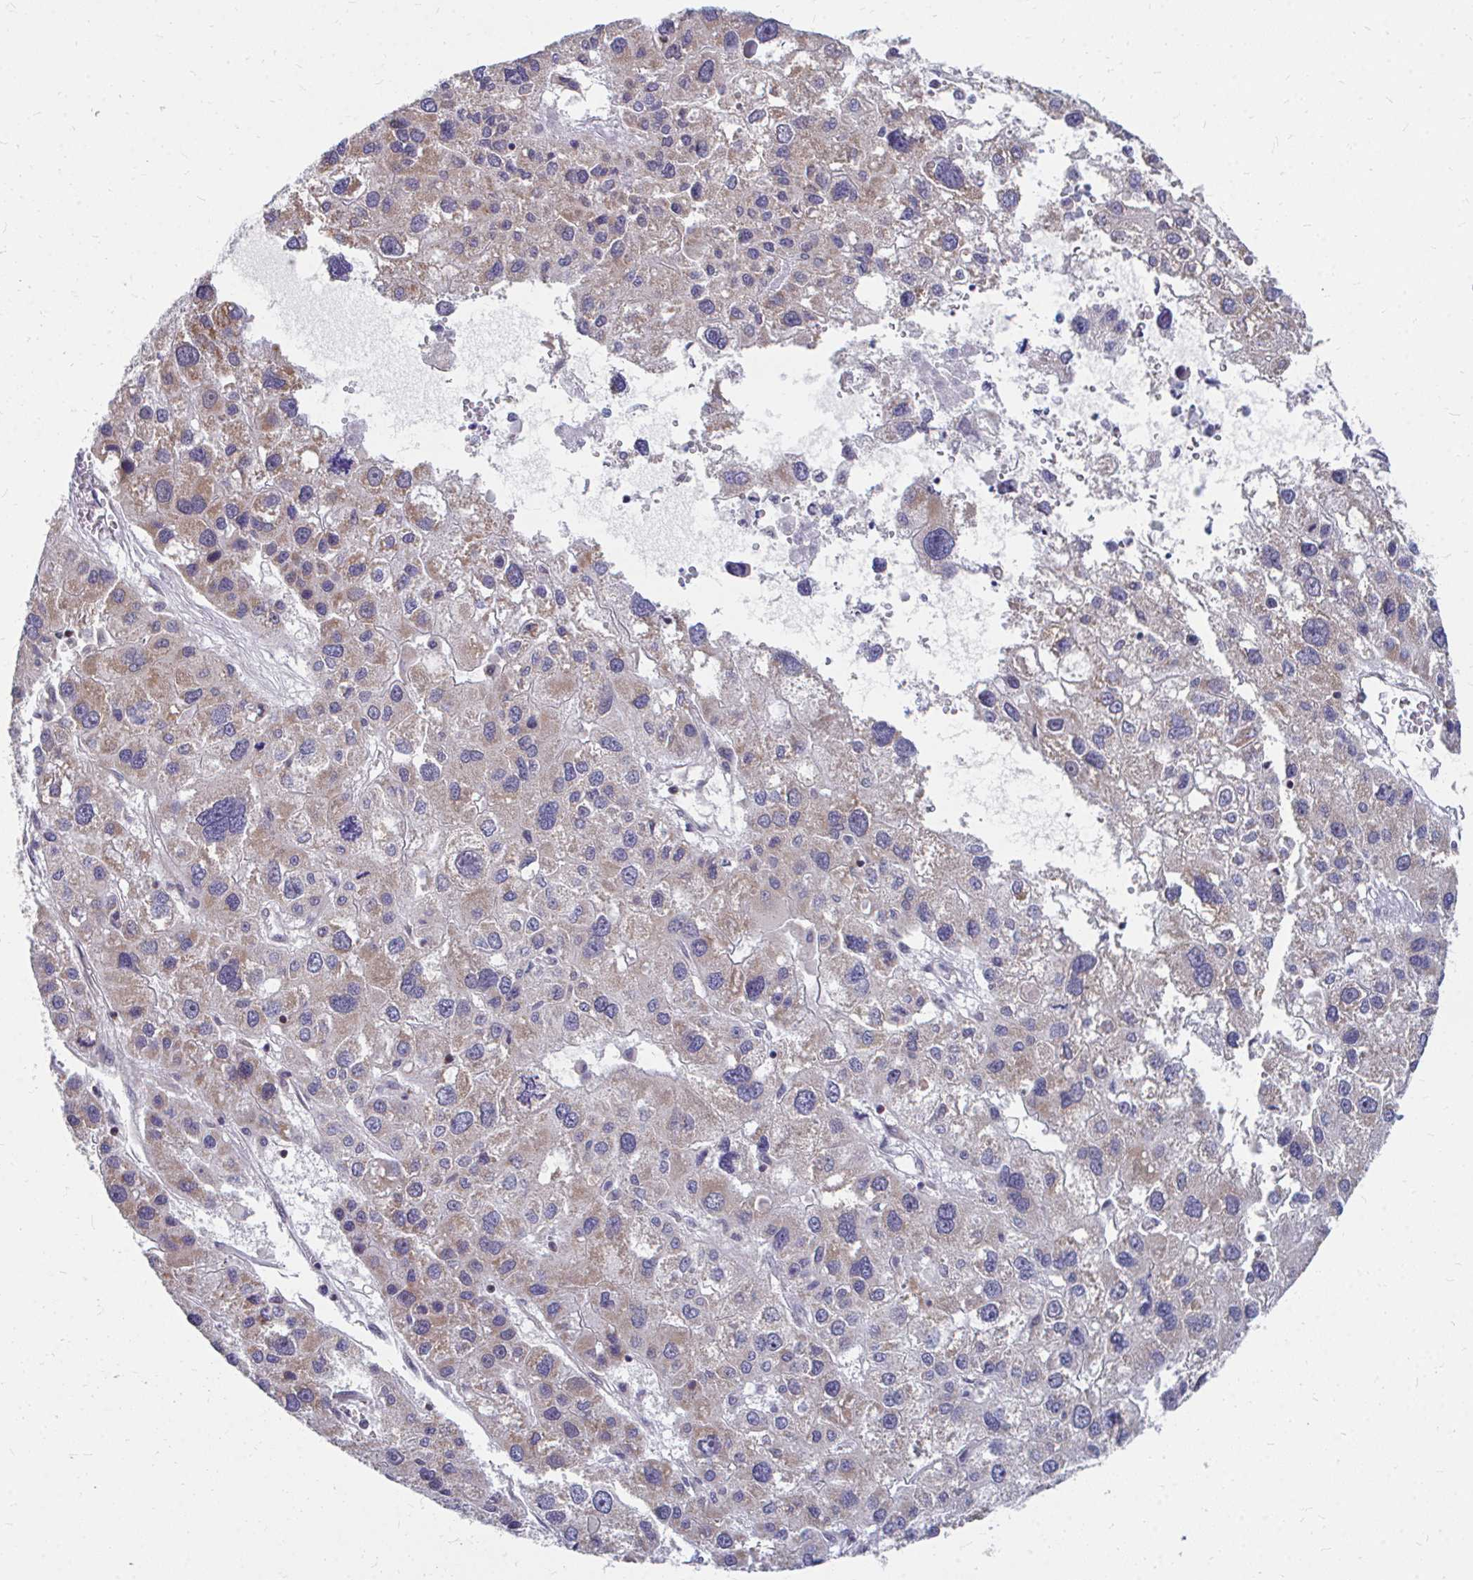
{"staining": {"intensity": "weak", "quantity": "25%-75%", "location": "cytoplasmic/membranous"}, "tissue": "liver cancer", "cell_type": "Tumor cells", "image_type": "cancer", "snomed": [{"axis": "morphology", "description": "Carcinoma, Hepatocellular, NOS"}, {"axis": "topography", "description": "Liver"}], "caption": "A low amount of weak cytoplasmic/membranous positivity is seen in approximately 25%-75% of tumor cells in hepatocellular carcinoma (liver) tissue.", "gene": "PEX3", "patient": {"sex": "male", "age": 73}}